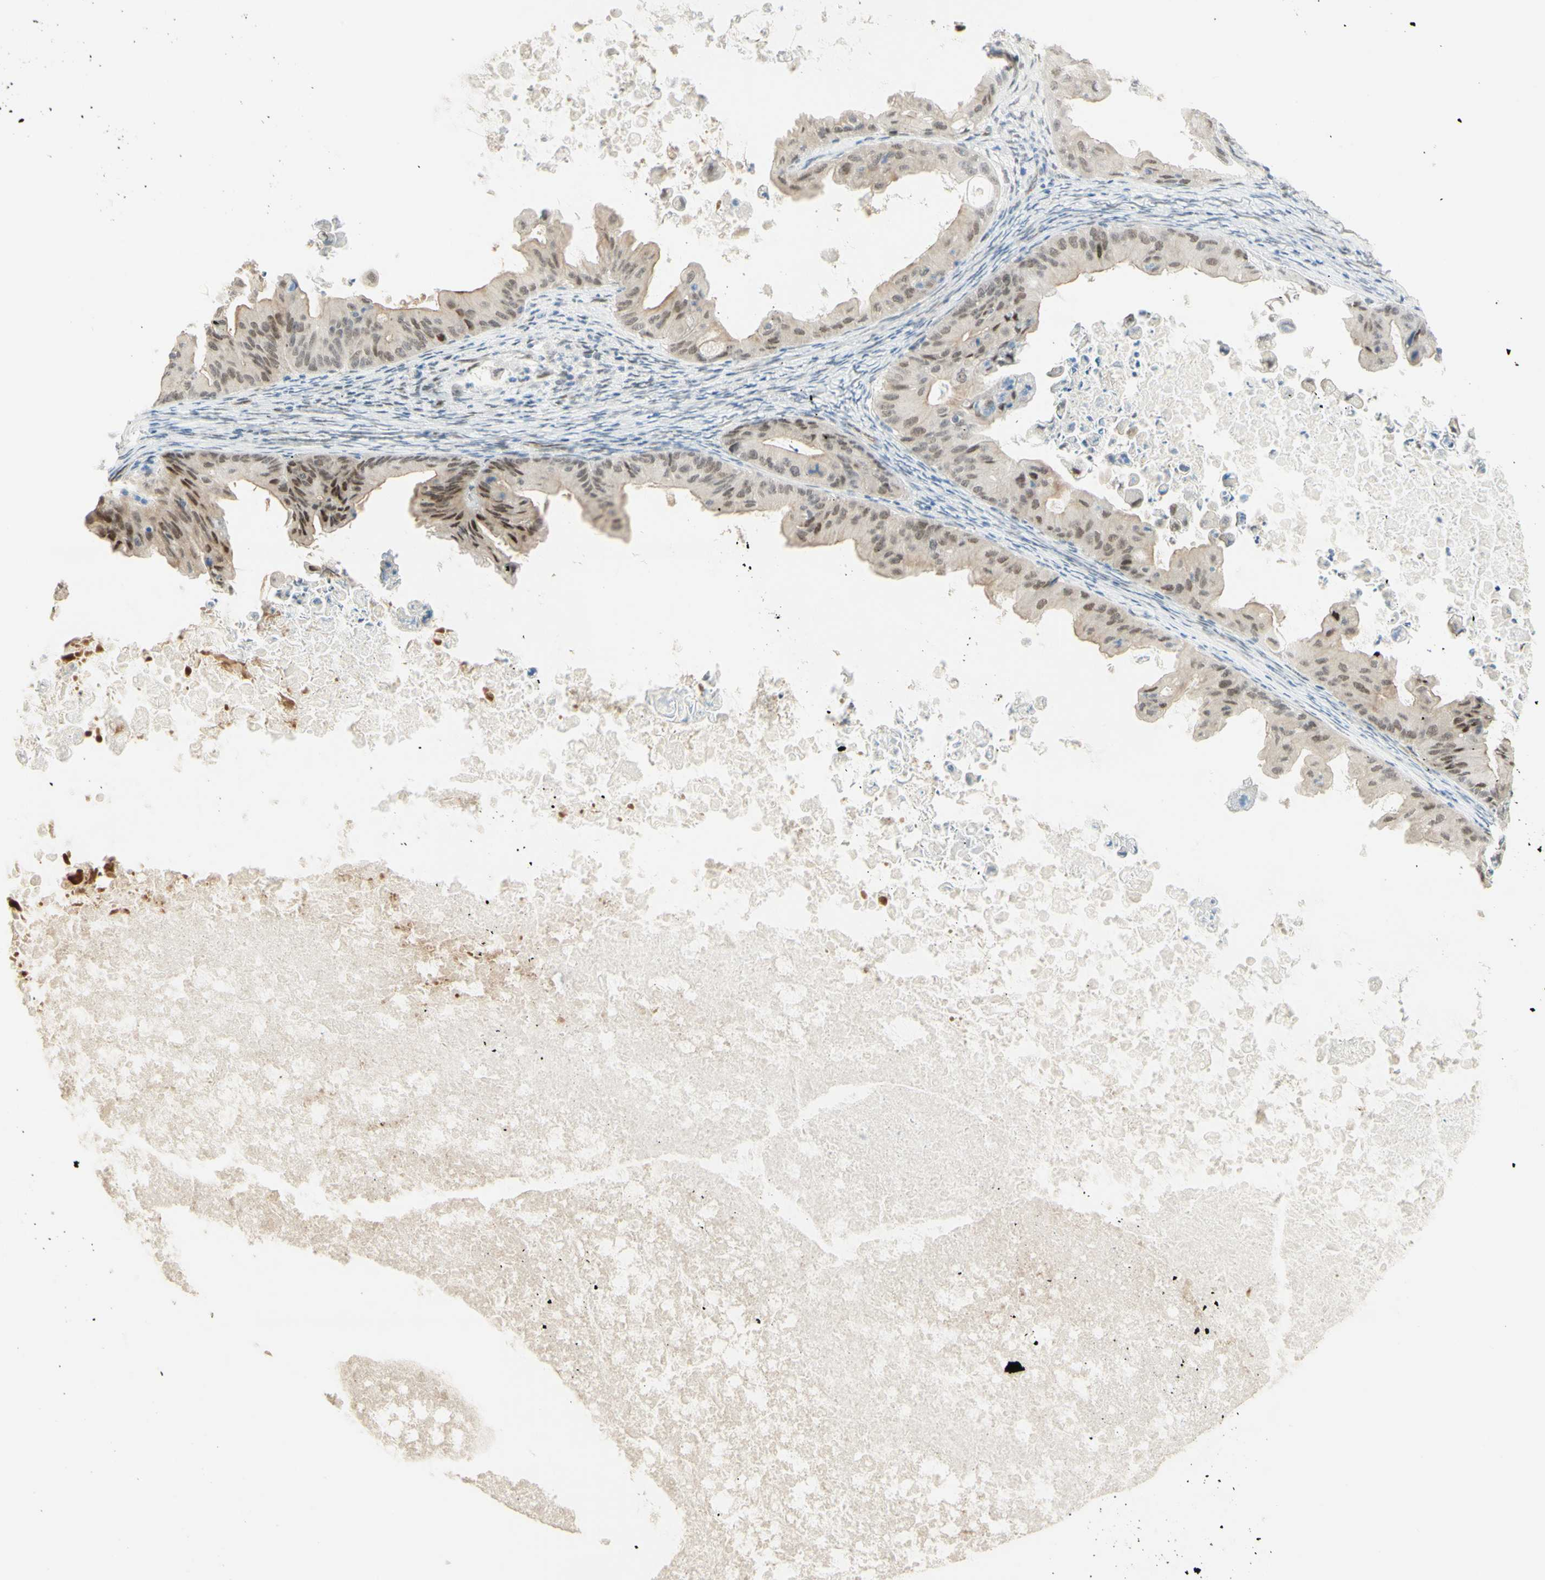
{"staining": {"intensity": "weak", "quantity": ">75%", "location": "nuclear"}, "tissue": "ovarian cancer", "cell_type": "Tumor cells", "image_type": "cancer", "snomed": [{"axis": "morphology", "description": "Cystadenocarcinoma, mucinous, NOS"}, {"axis": "topography", "description": "Ovary"}], "caption": "Immunohistochemical staining of human ovarian cancer (mucinous cystadenocarcinoma) displays low levels of weak nuclear protein positivity in about >75% of tumor cells. (Stains: DAB in brown, nuclei in blue, Microscopy: brightfield microscopy at high magnification).", "gene": "ANGPT2", "patient": {"sex": "female", "age": 37}}